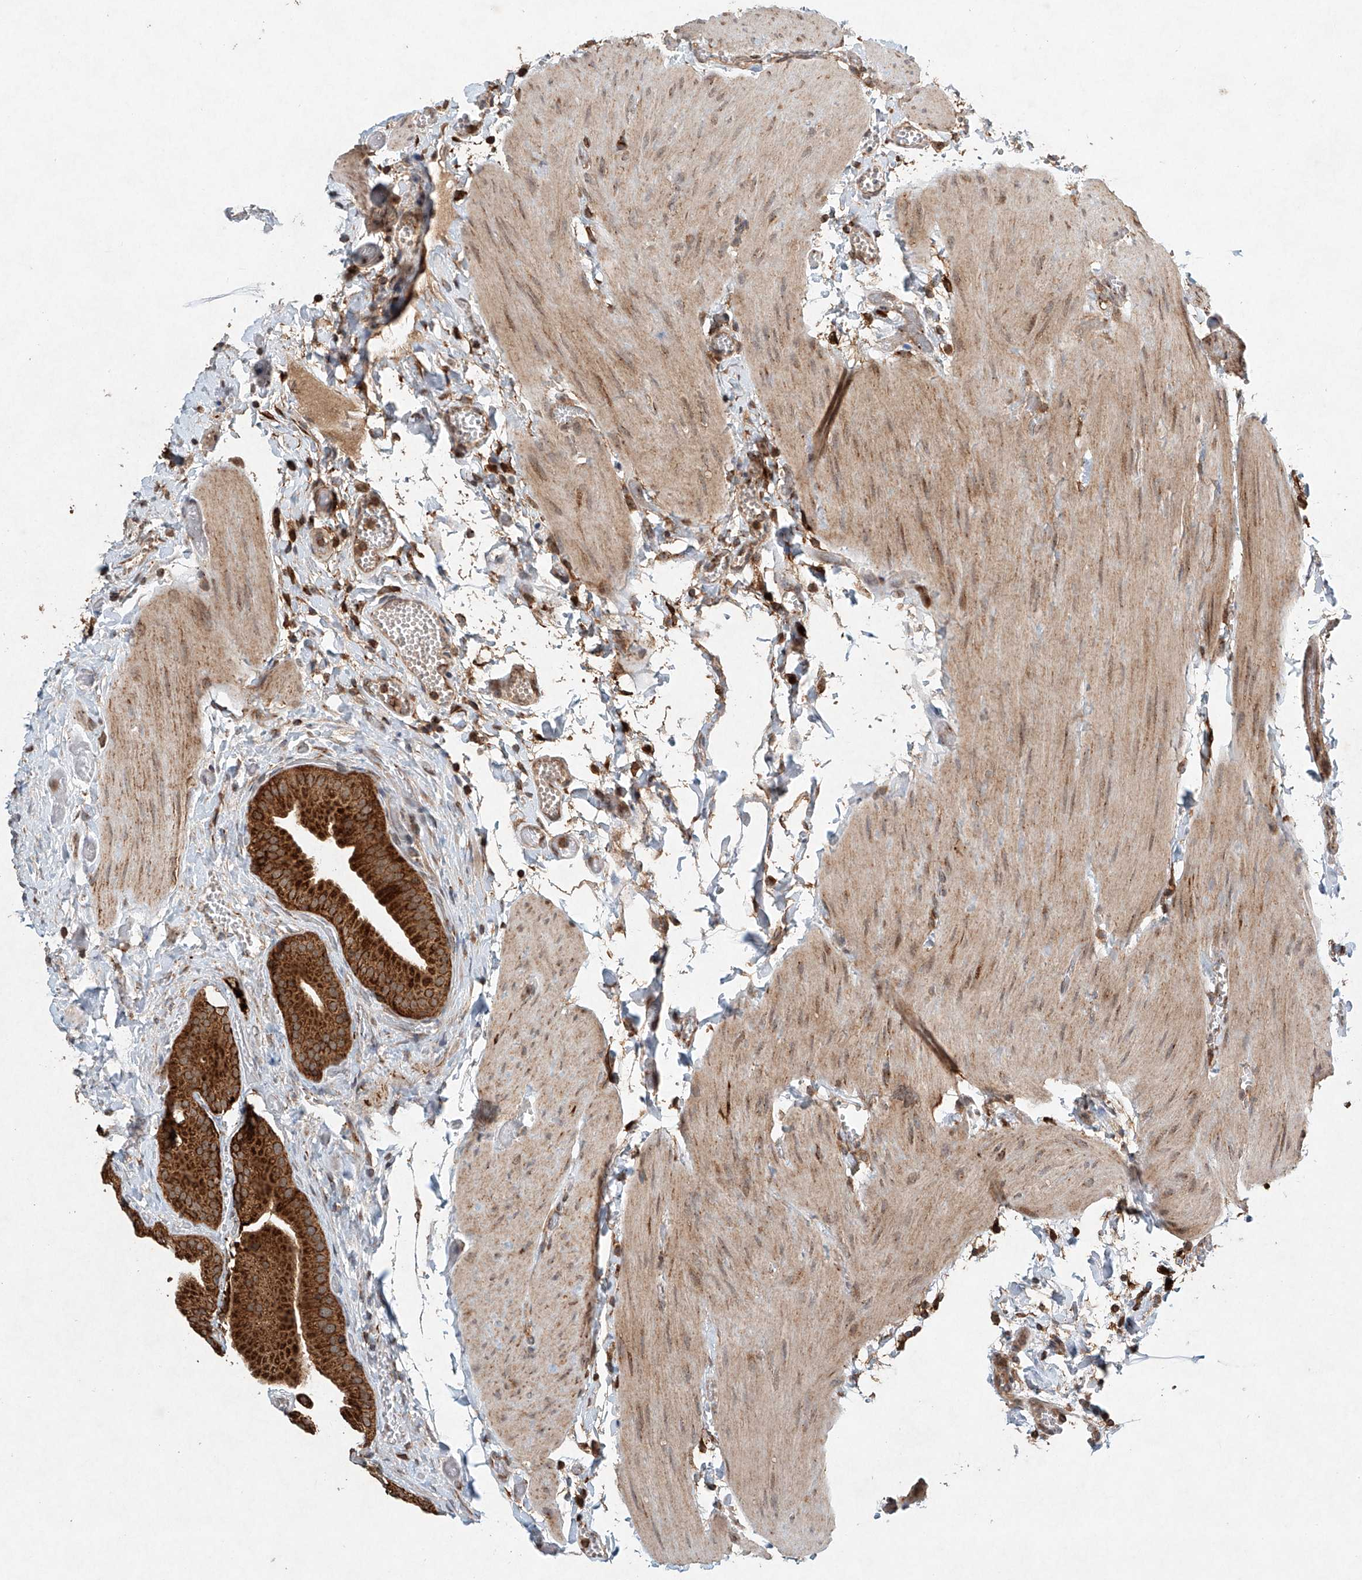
{"staining": {"intensity": "strong", "quantity": ">75%", "location": "cytoplasmic/membranous"}, "tissue": "gallbladder", "cell_type": "Glandular cells", "image_type": "normal", "snomed": [{"axis": "morphology", "description": "Normal tissue, NOS"}, {"axis": "topography", "description": "Gallbladder"}], "caption": "Protein expression analysis of unremarkable human gallbladder reveals strong cytoplasmic/membranous positivity in approximately >75% of glandular cells. The protein is stained brown, and the nuclei are stained in blue (DAB (3,3'-diaminobenzidine) IHC with brightfield microscopy, high magnification).", "gene": "DCAF11", "patient": {"sex": "female", "age": 64}}